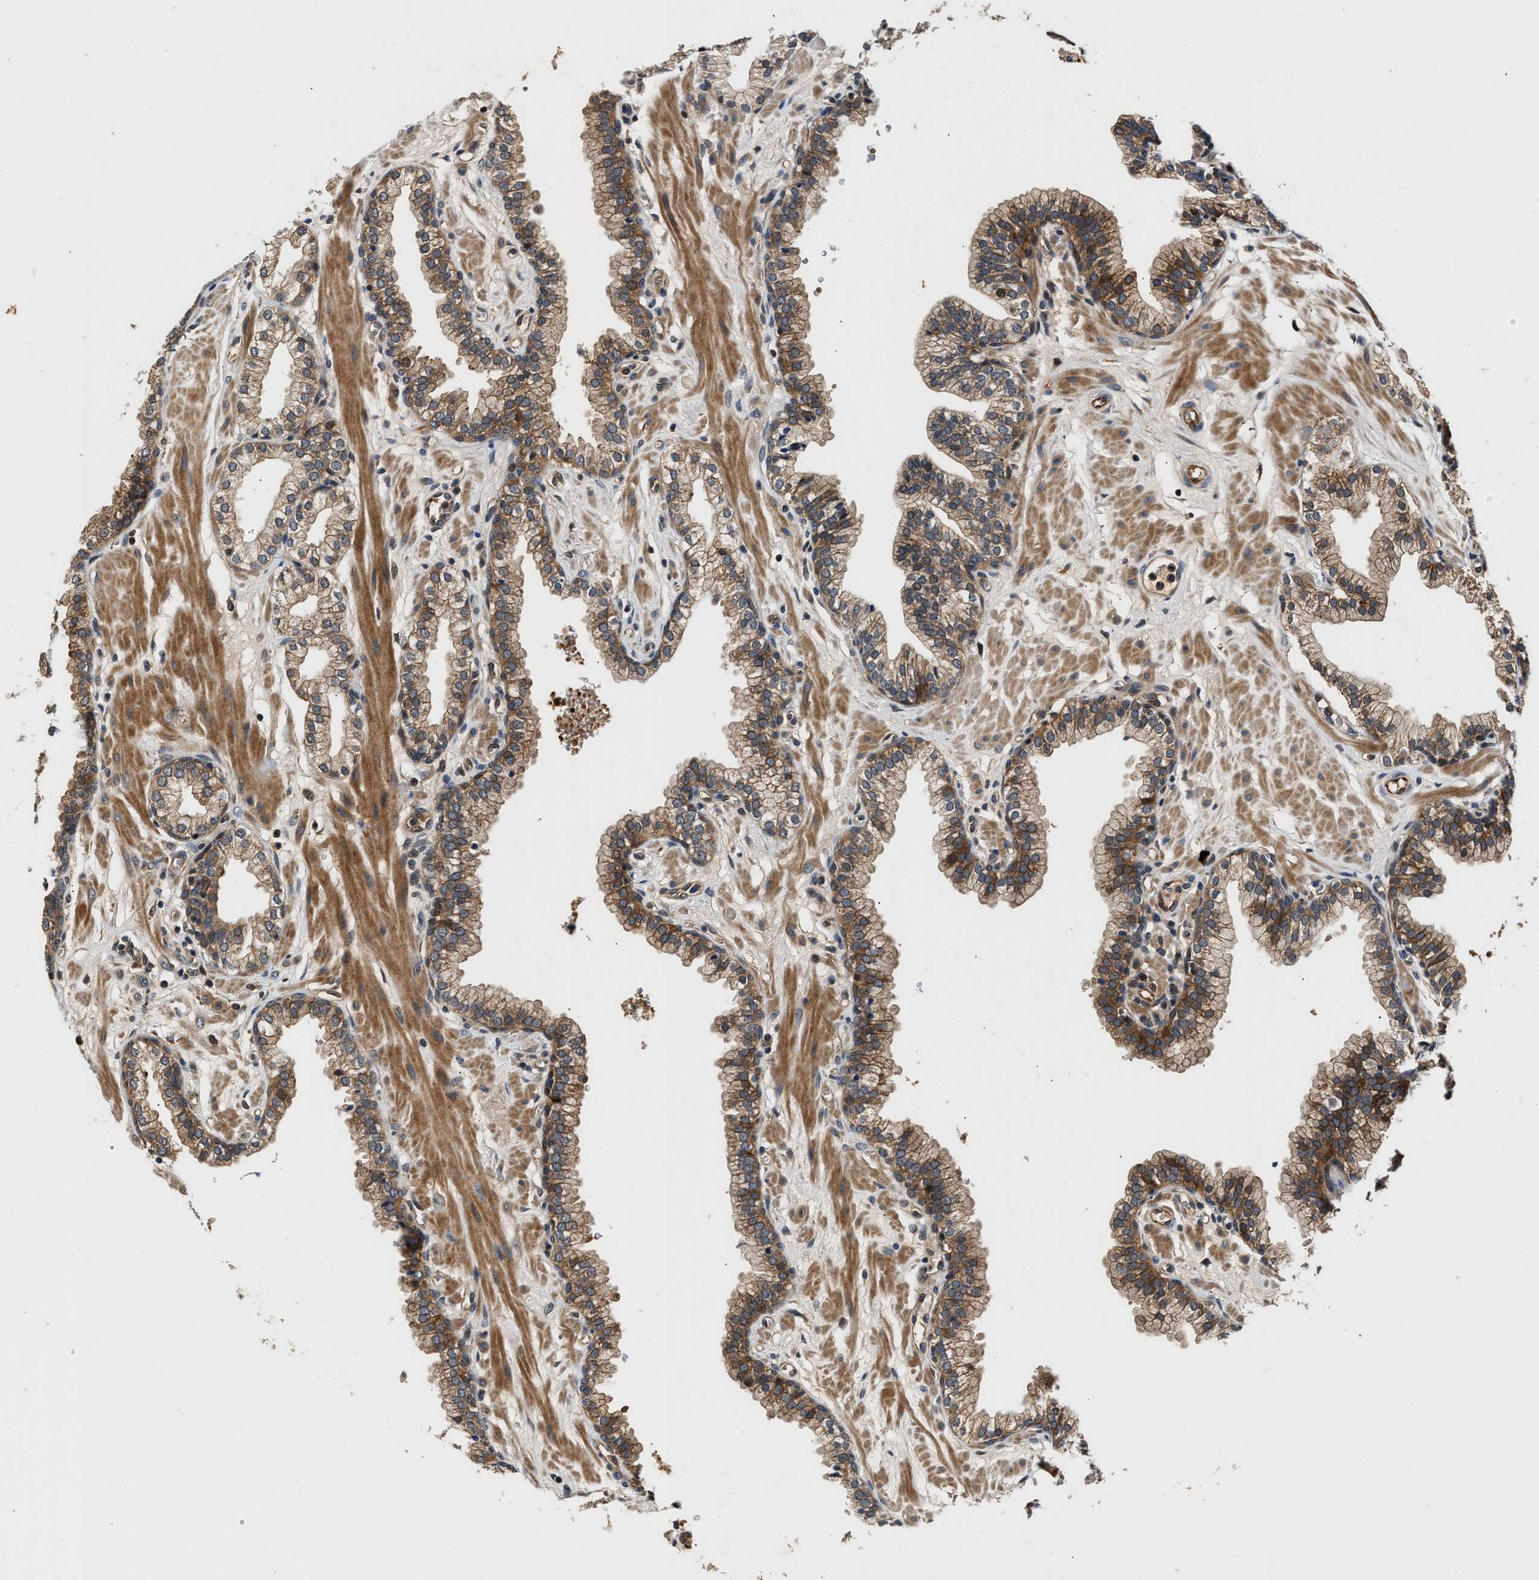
{"staining": {"intensity": "moderate", "quantity": ">75%", "location": "cytoplasmic/membranous"}, "tissue": "prostate", "cell_type": "Glandular cells", "image_type": "normal", "snomed": [{"axis": "morphology", "description": "Normal tissue, NOS"}, {"axis": "morphology", "description": "Urothelial carcinoma, Low grade"}, {"axis": "topography", "description": "Urinary bladder"}, {"axis": "topography", "description": "Prostate"}], "caption": "Brown immunohistochemical staining in benign prostate shows moderate cytoplasmic/membranous positivity in approximately >75% of glandular cells. Nuclei are stained in blue.", "gene": "TUT7", "patient": {"sex": "male", "age": 60}}